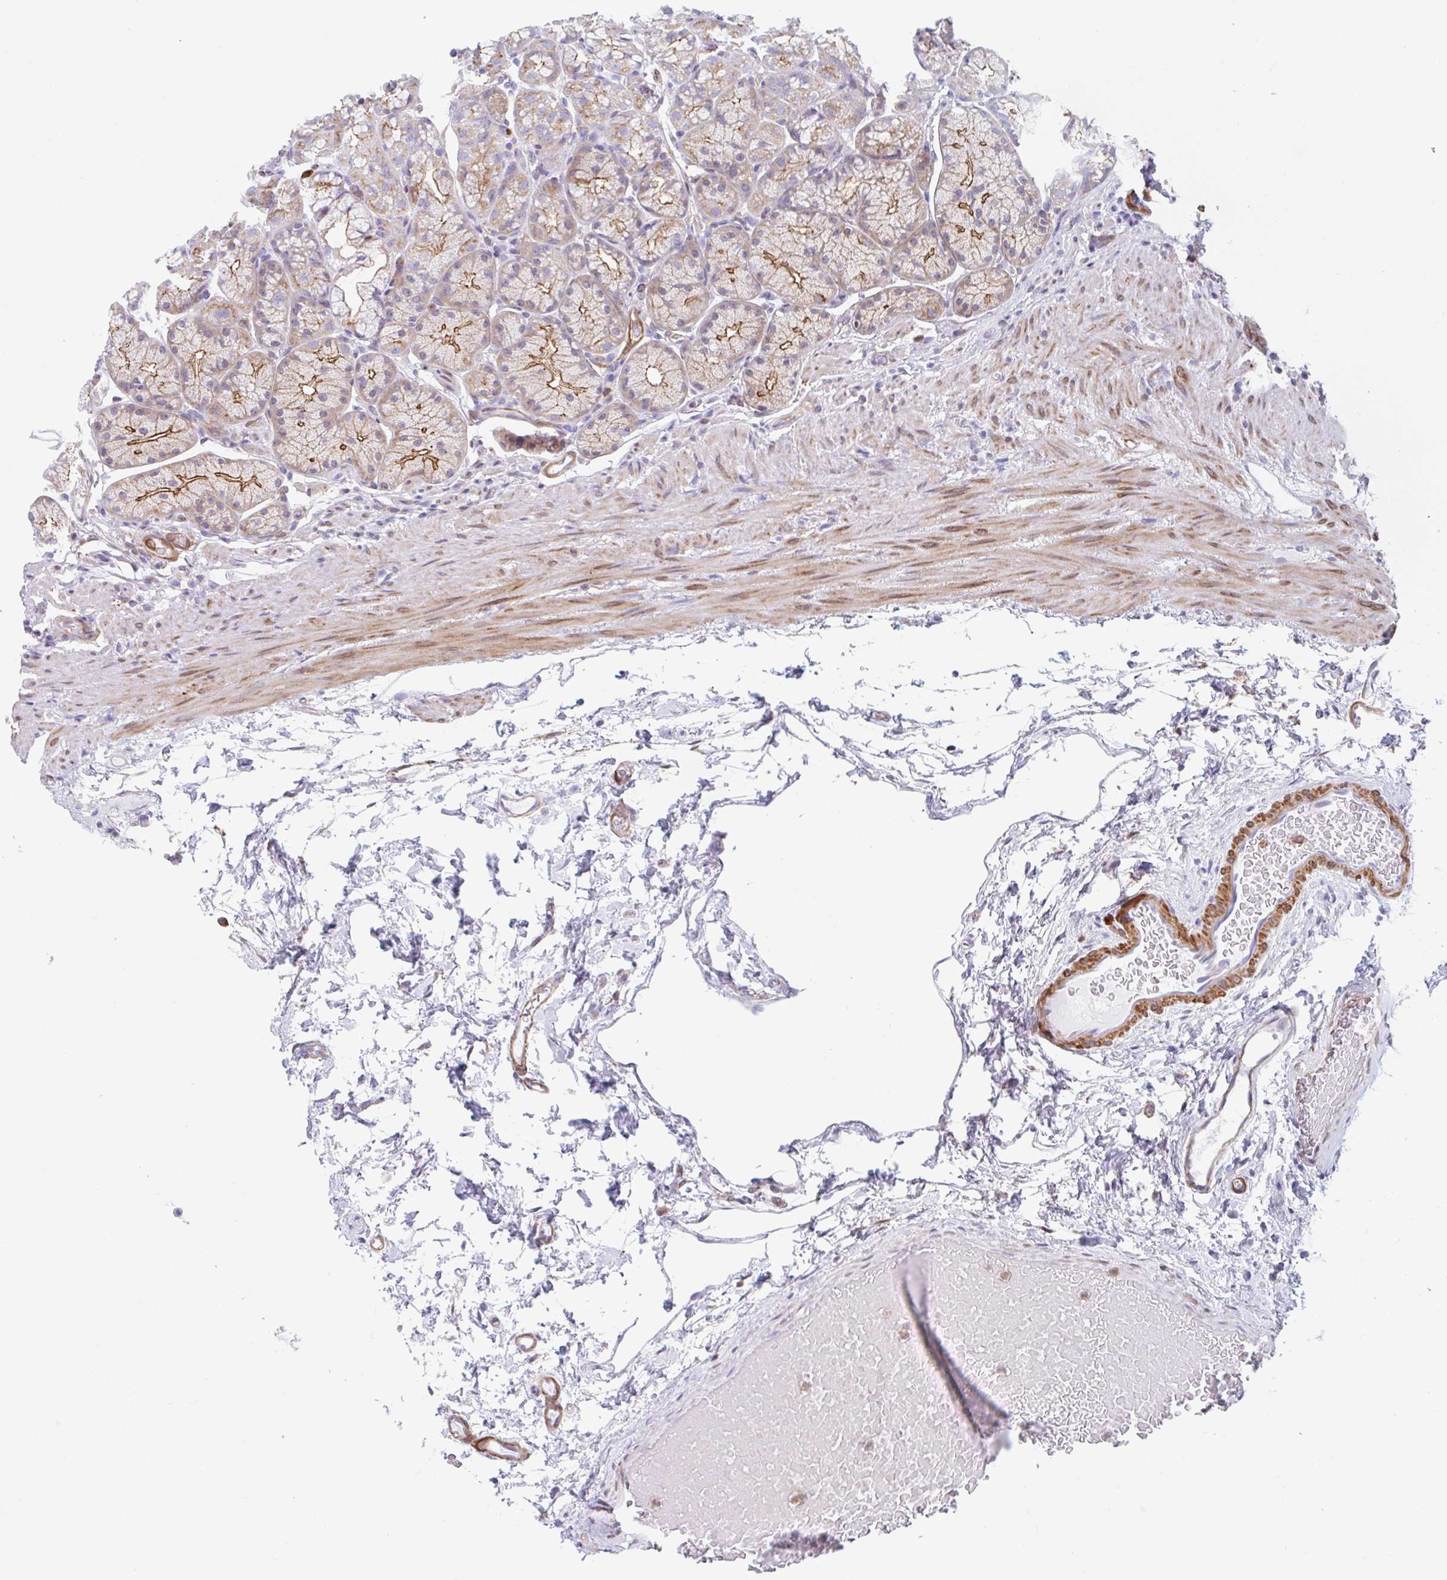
{"staining": {"intensity": "moderate", "quantity": ">75%", "location": "cytoplasmic/membranous"}, "tissue": "stomach", "cell_type": "Glandular cells", "image_type": "normal", "snomed": [{"axis": "morphology", "description": "Normal tissue, NOS"}, {"axis": "topography", "description": "Stomach, lower"}], "caption": "Moderate cytoplasmic/membranous expression is identified in approximately >75% of glandular cells in normal stomach. Nuclei are stained in blue.", "gene": "EFHD1", "patient": {"sex": "male", "age": 67}}